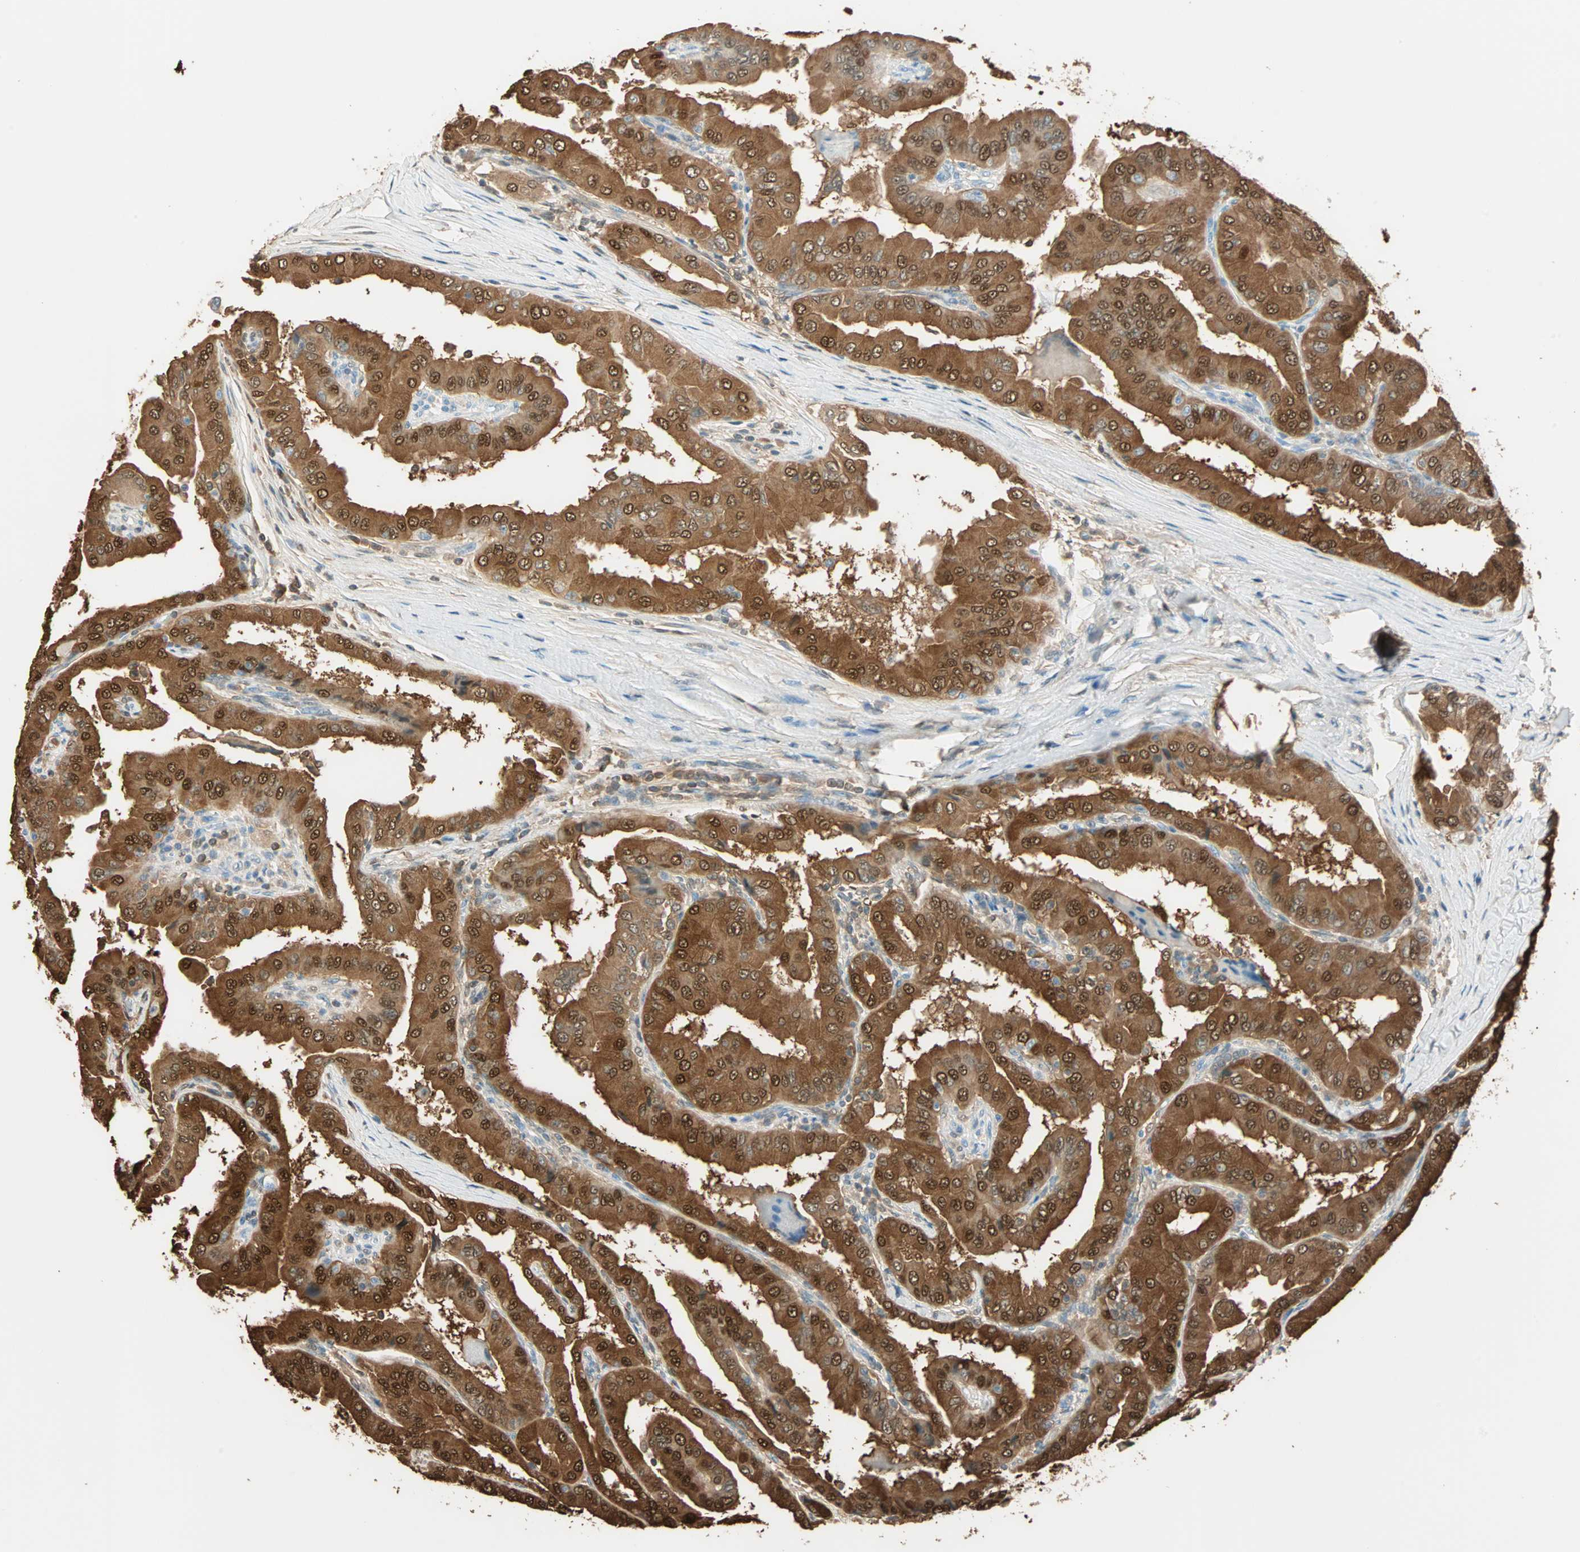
{"staining": {"intensity": "strong", "quantity": ">75%", "location": "cytoplasmic/membranous,nuclear"}, "tissue": "thyroid cancer", "cell_type": "Tumor cells", "image_type": "cancer", "snomed": [{"axis": "morphology", "description": "Papillary adenocarcinoma, NOS"}, {"axis": "topography", "description": "Thyroid gland"}], "caption": "Protein staining exhibits strong cytoplasmic/membranous and nuclear positivity in approximately >75% of tumor cells in thyroid cancer. (Stains: DAB (3,3'-diaminobenzidine) in brown, nuclei in blue, Microscopy: brightfield microscopy at high magnification).", "gene": "S100A1", "patient": {"sex": "male", "age": 33}}